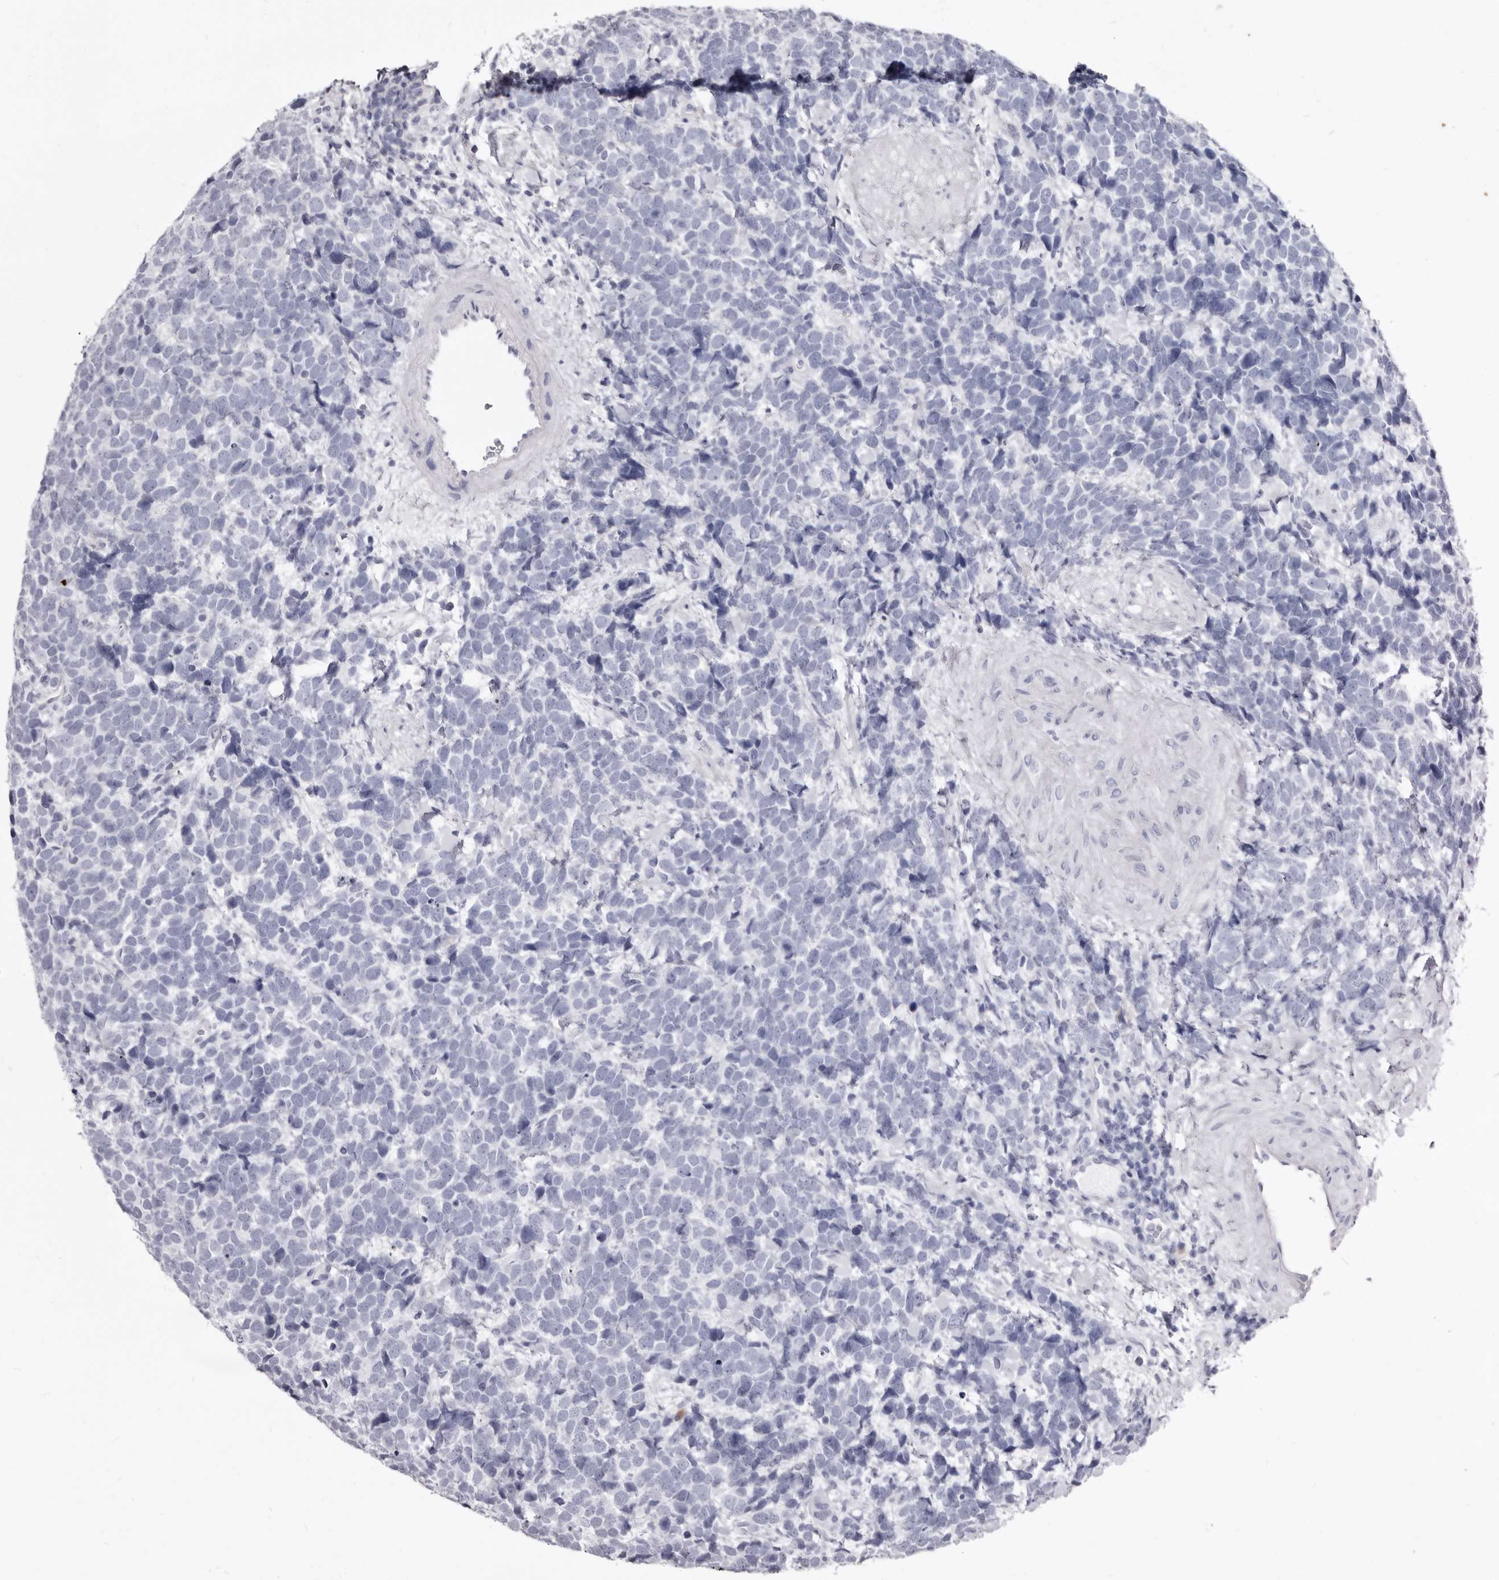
{"staining": {"intensity": "negative", "quantity": "none", "location": "none"}, "tissue": "urothelial cancer", "cell_type": "Tumor cells", "image_type": "cancer", "snomed": [{"axis": "morphology", "description": "Urothelial carcinoma, High grade"}, {"axis": "topography", "description": "Urinary bladder"}], "caption": "This is an immunohistochemistry histopathology image of high-grade urothelial carcinoma. There is no expression in tumor cells.", "gene": "FAS", "patient": {"sex": "female", "age": 82}}